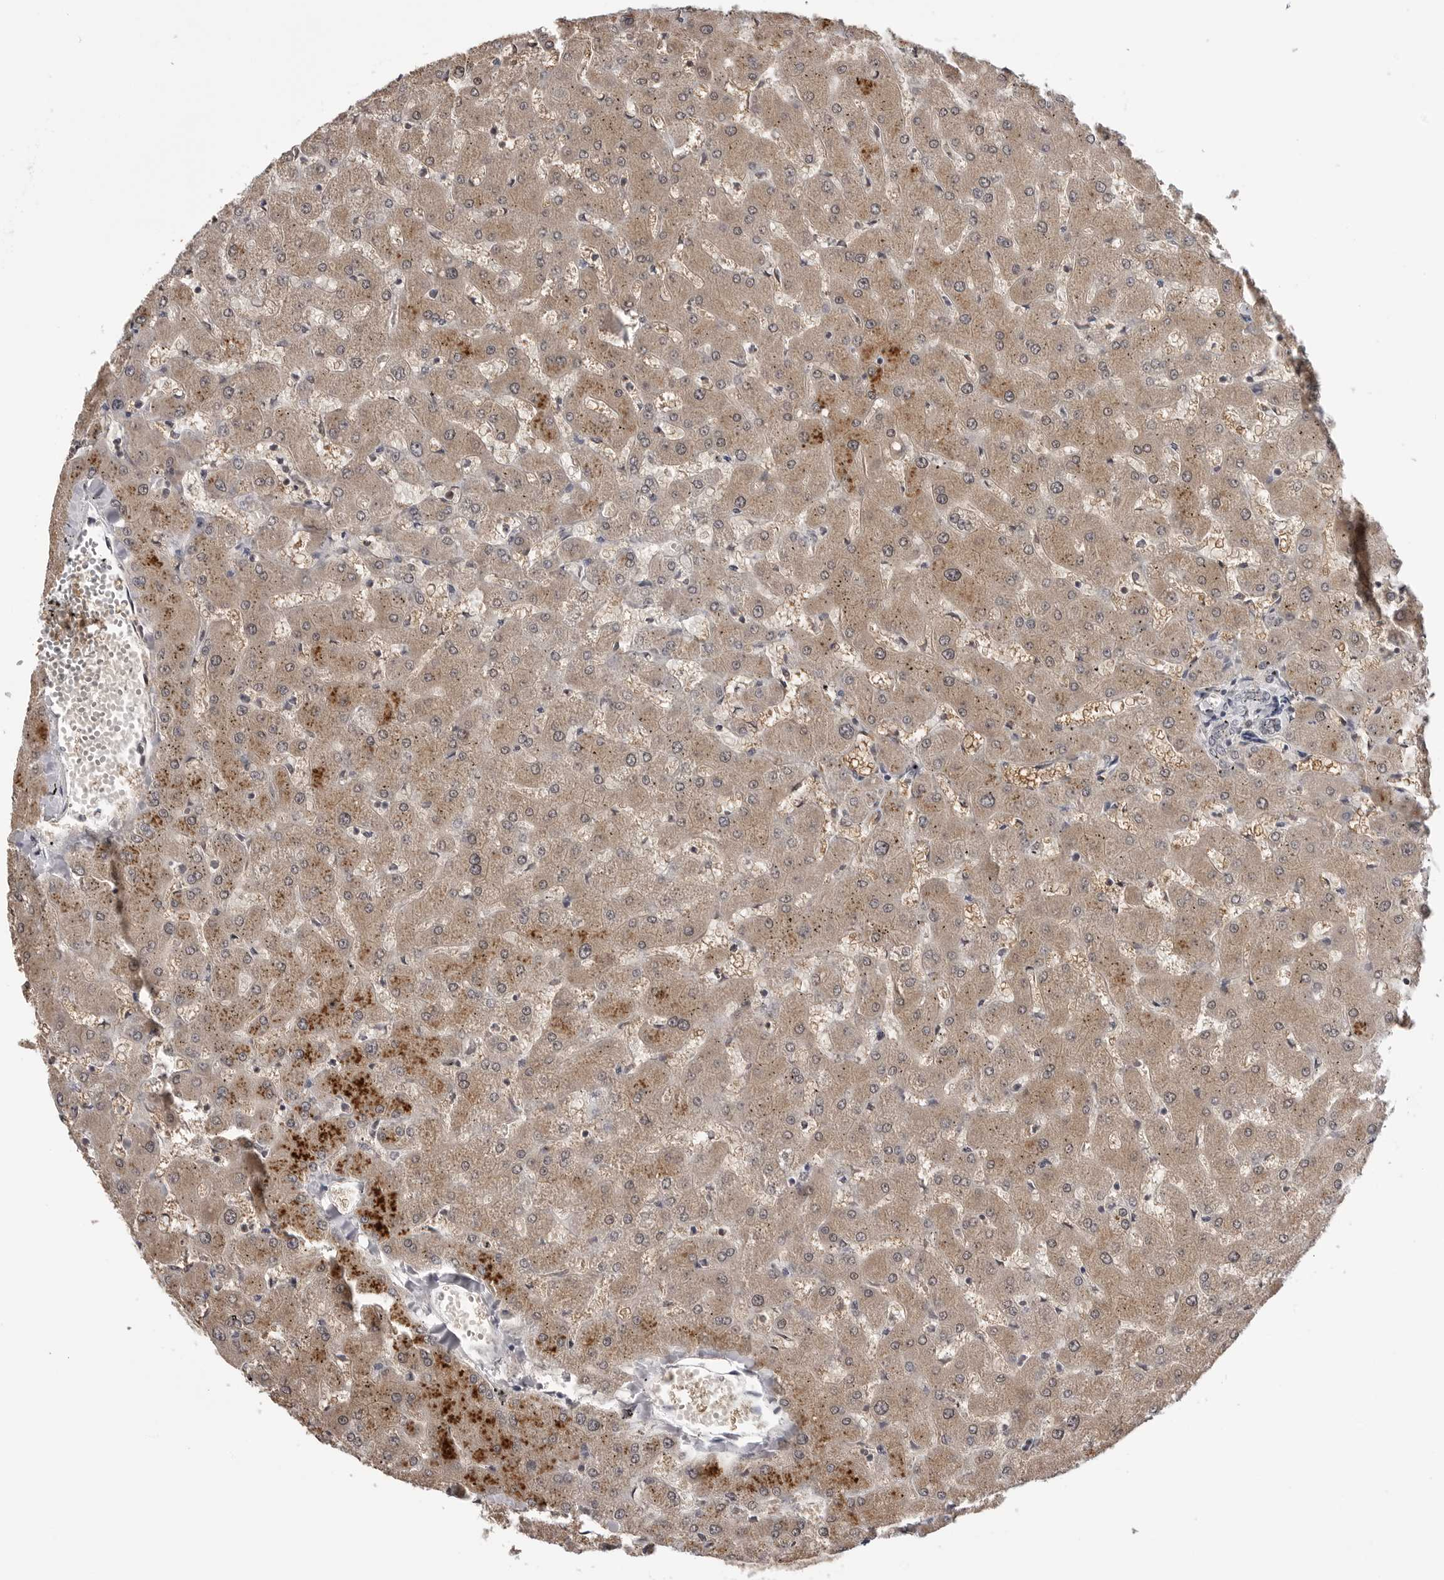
{"staining": {"intensity": "weak", "quantity": "<25%", "location": "nuclear"}, "tissue": "liver", "cell_type": "Cholangiocytes", "image_type": "normal", "snomed": [{"axis": "morphology", "description": "Normal tissue, NOS"}, {"axis": "topography", "description": "Liver"}], "caption": "IHC micrograph of benign liver: liver stained with DAB (3,3'-diaminobenzidine) demonstrates no significant protein positivity in cholangiocytes. (Immunohistochemistry (ihc), brightfield microscopy, high magnification).", "gene": "CDK20", "patient": {"sex": "female", "age": 63}}